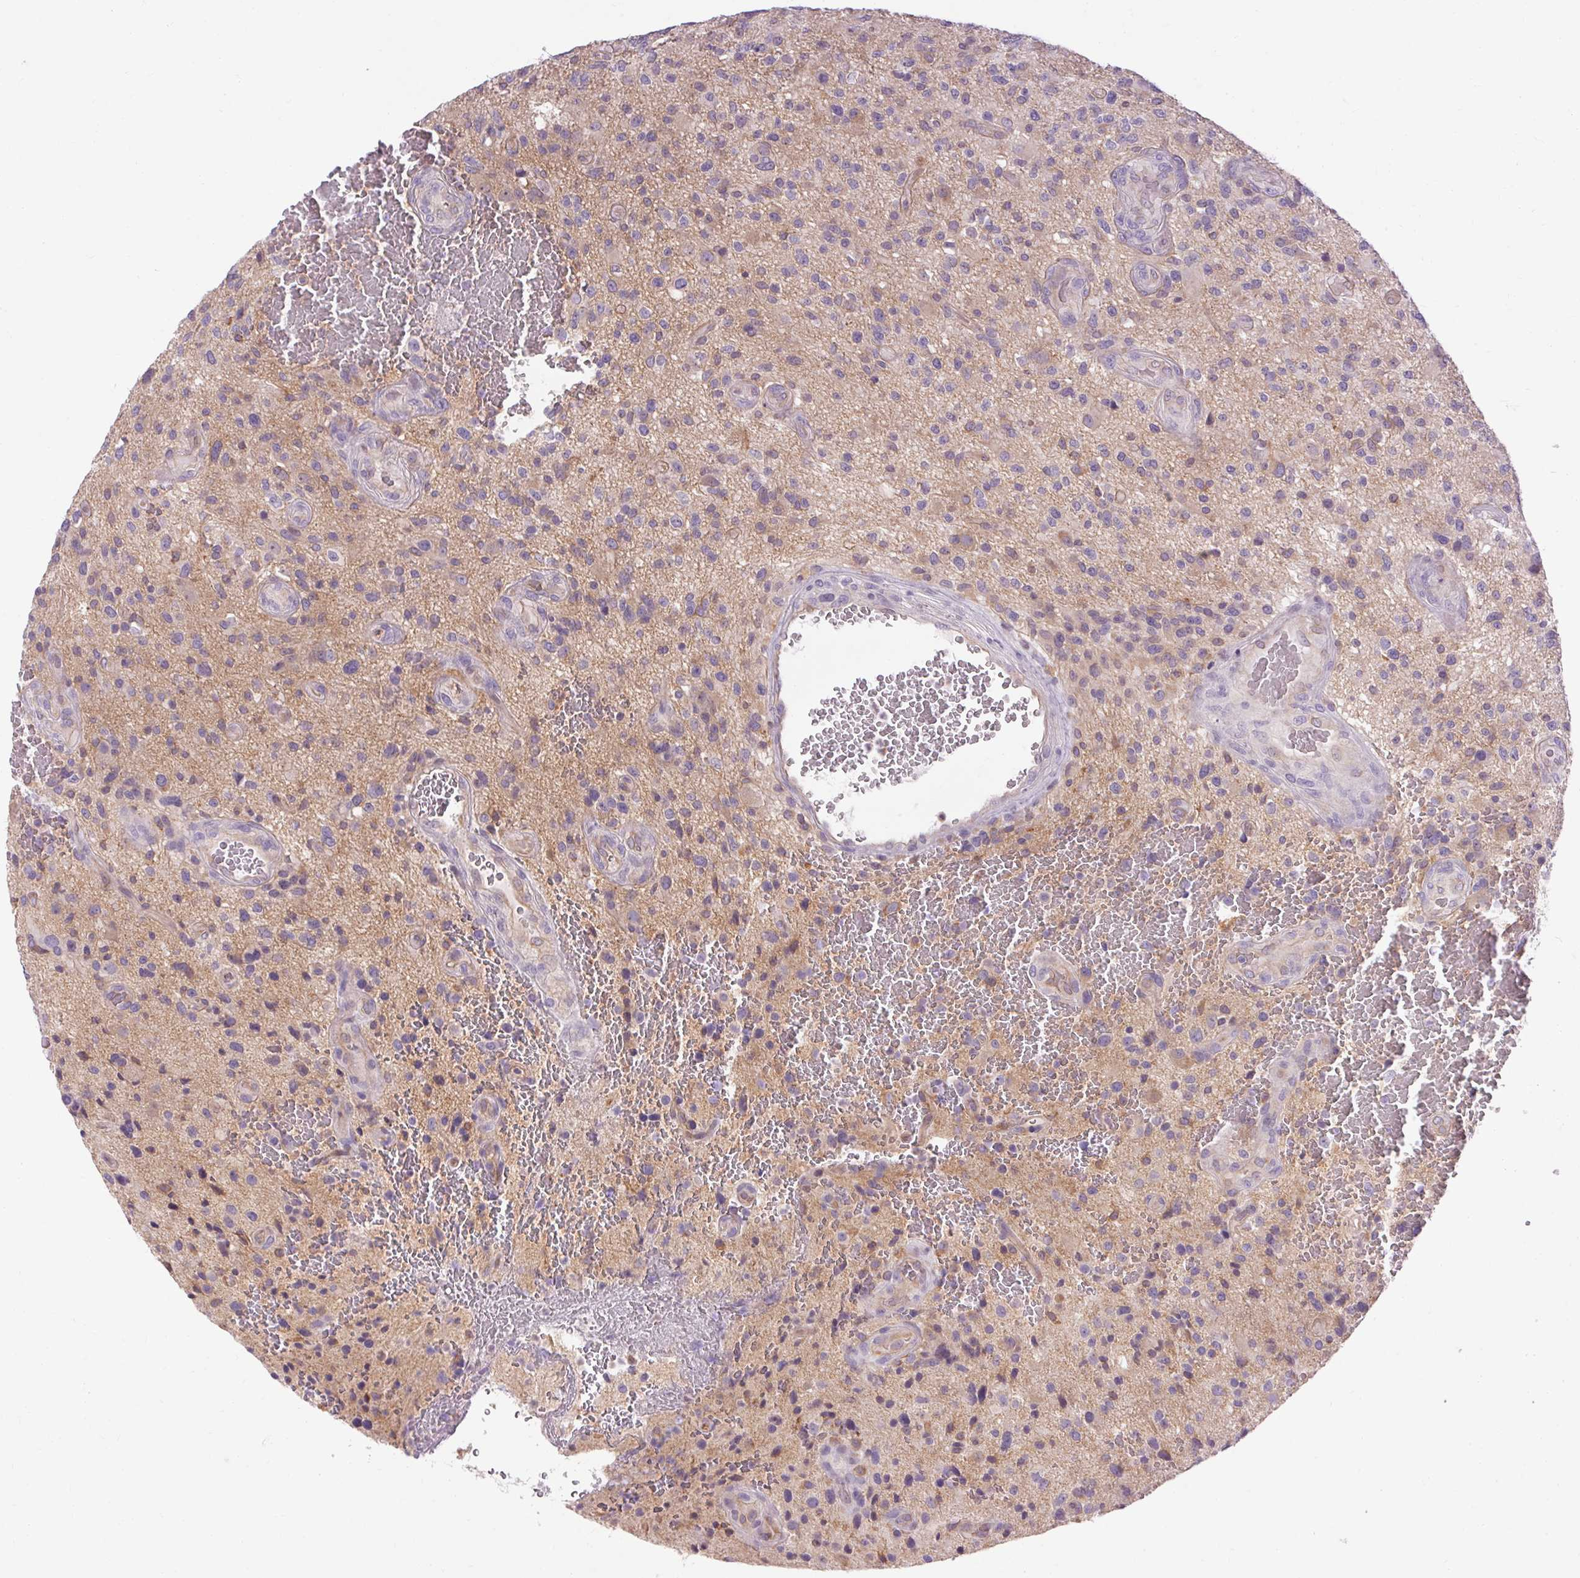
{"staining": {"intensity": "weak", "quantity": "<25%", "location": "cytoplasmic/membranous"}, "tissue": "glioma", "cell_type": "Tumor cells", "image_type": "cancer", "snomed": [{"axis": "morphology", "description": "Glioma, malignant, High grade"}, {"axis": "topography", "description": "Brain"}], "caption": "The immunohistochemistry photomicrograph has no significant staining in tumor cells of glioma tissue.", "gene": "TM6SF1", "patient": {"sex": "male", "age": 47}}